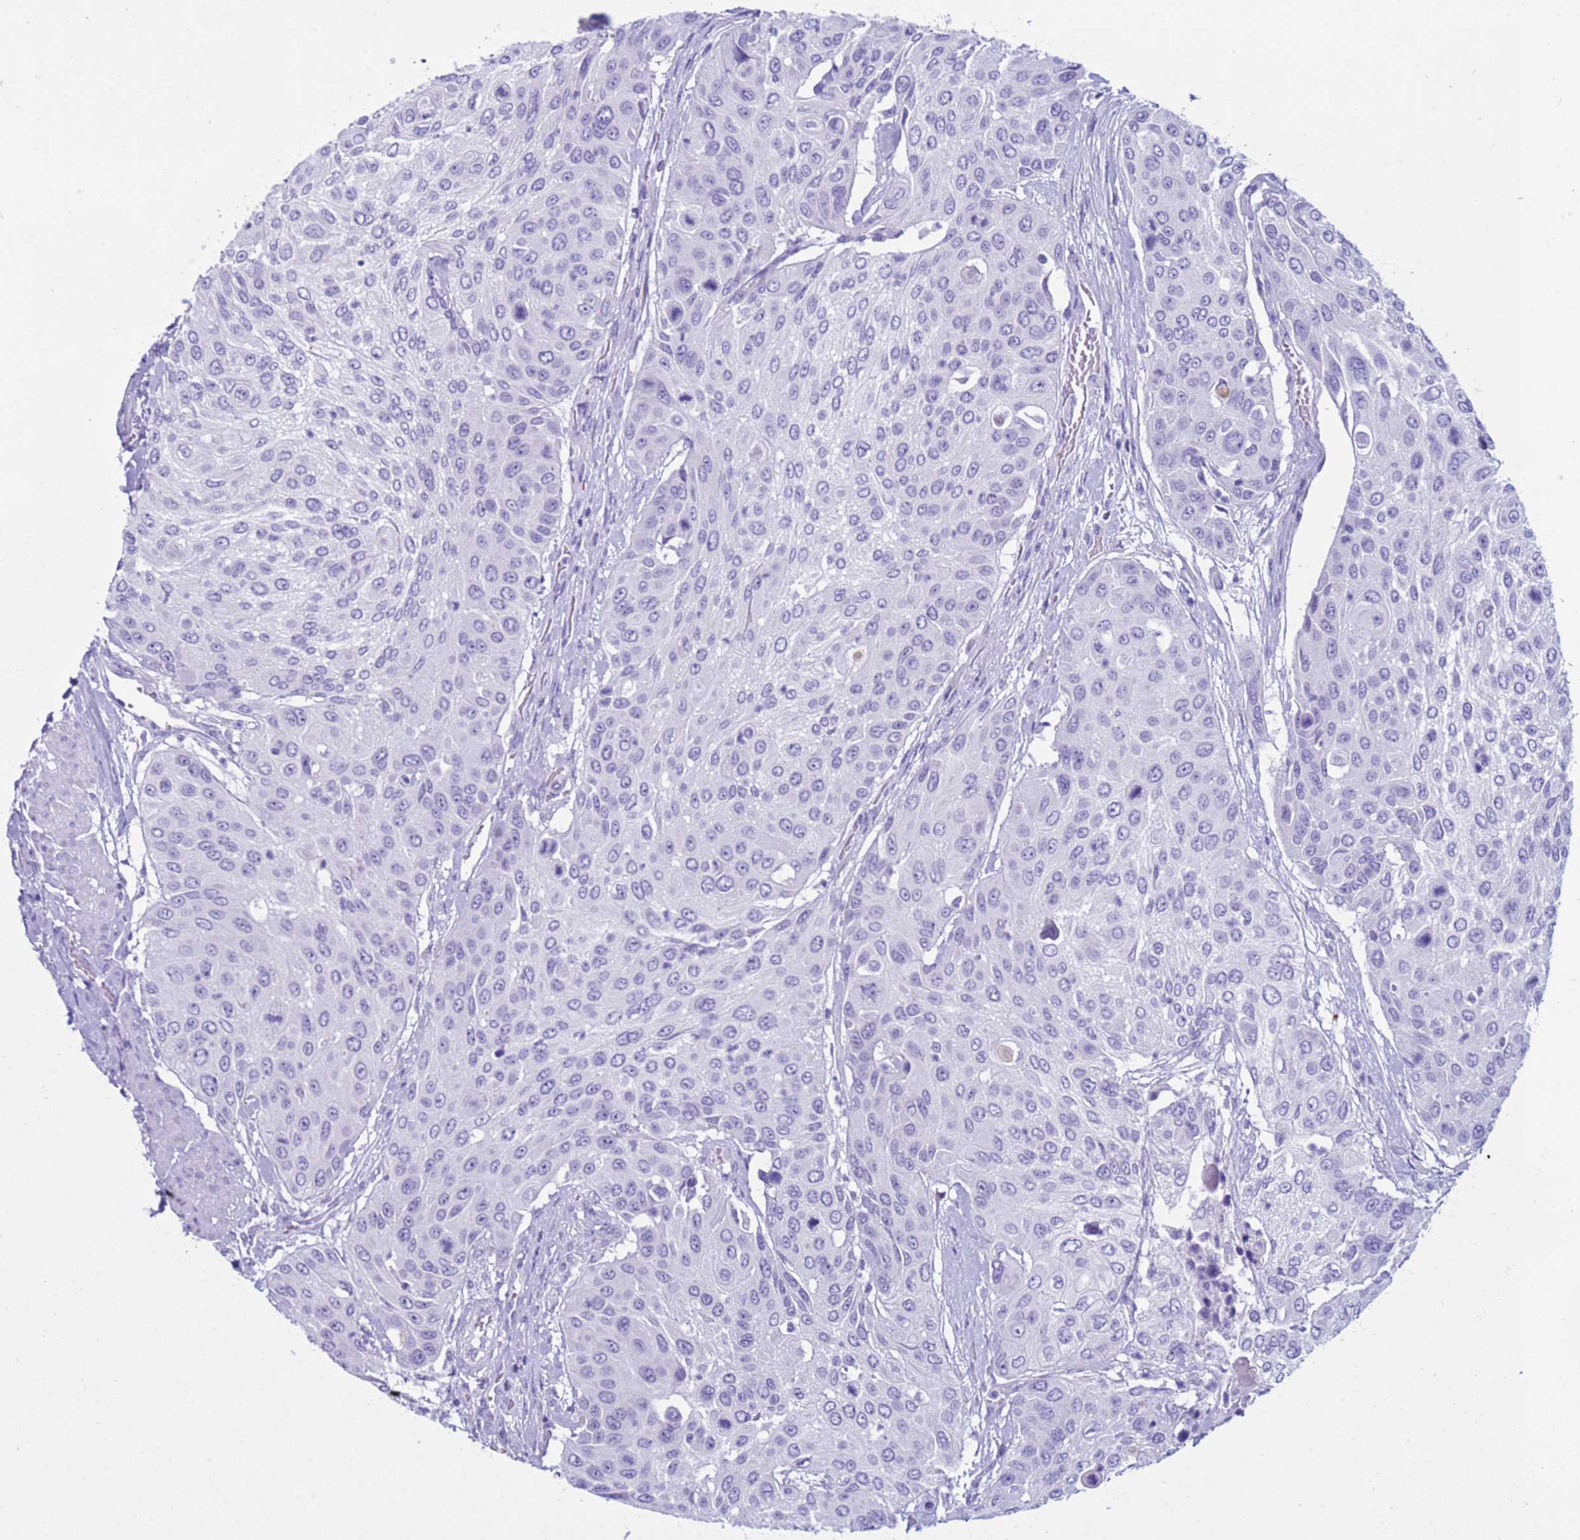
{"staining": {"intensity": "negative", "quantity": "none", "location": "none"}, "tissue": "urothelial cancer", "cell_type": "Tumor cells", "image_type": "cancer", "snomed": [{"axis": "morphology", "description": "Urothelial carcinoma, High grade"}, {"axis": "topography", "description": "Urinary bladder"}], "caption": "A high-resolution image shows IHC staining of urothelial cancer, which displays no significant positivity in tumor cells.", "gene": "CST4", "patient": {"sex": "female", "age": 79}}